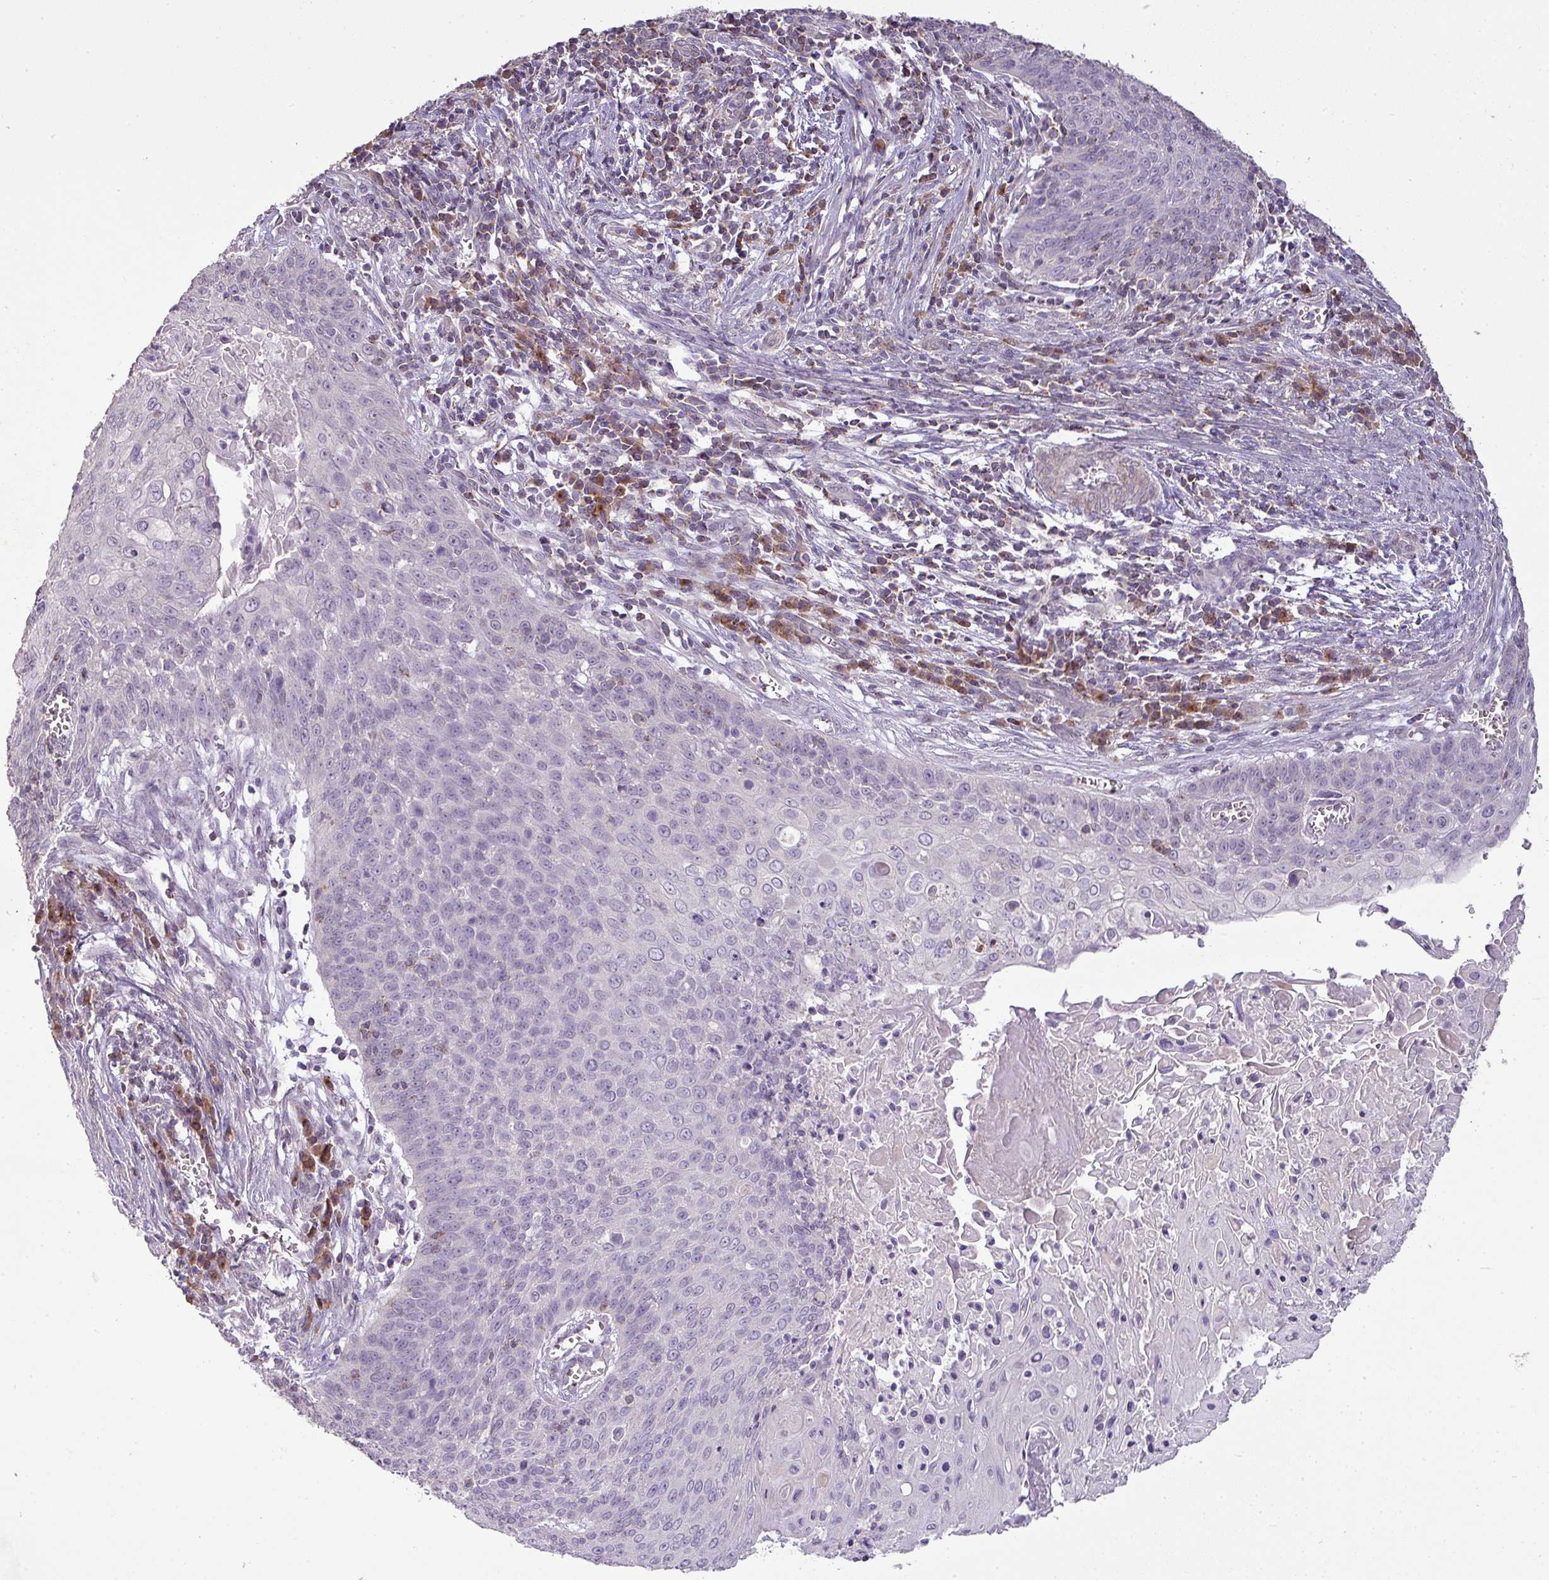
{"staining": {"intensity": "negative", "quantity": "none", "location": "none"}, "tissue": "cervical cancer", "cell_type": "Tumor cells", "image_type": "cancer", "snomed": [{"axis": "morphology", "description": "Squamous cell carcinoma, NOS"}, {"axis": "topography", "description": "Cervix"}], "caption": "An image of squamous cell carcinoma (cervical) stained for a protein reveals no brown staining in tumor cells. Nuclei are stained in blue.", "gene": "LY9", "patient": {"sex": "female", "age": 39}}